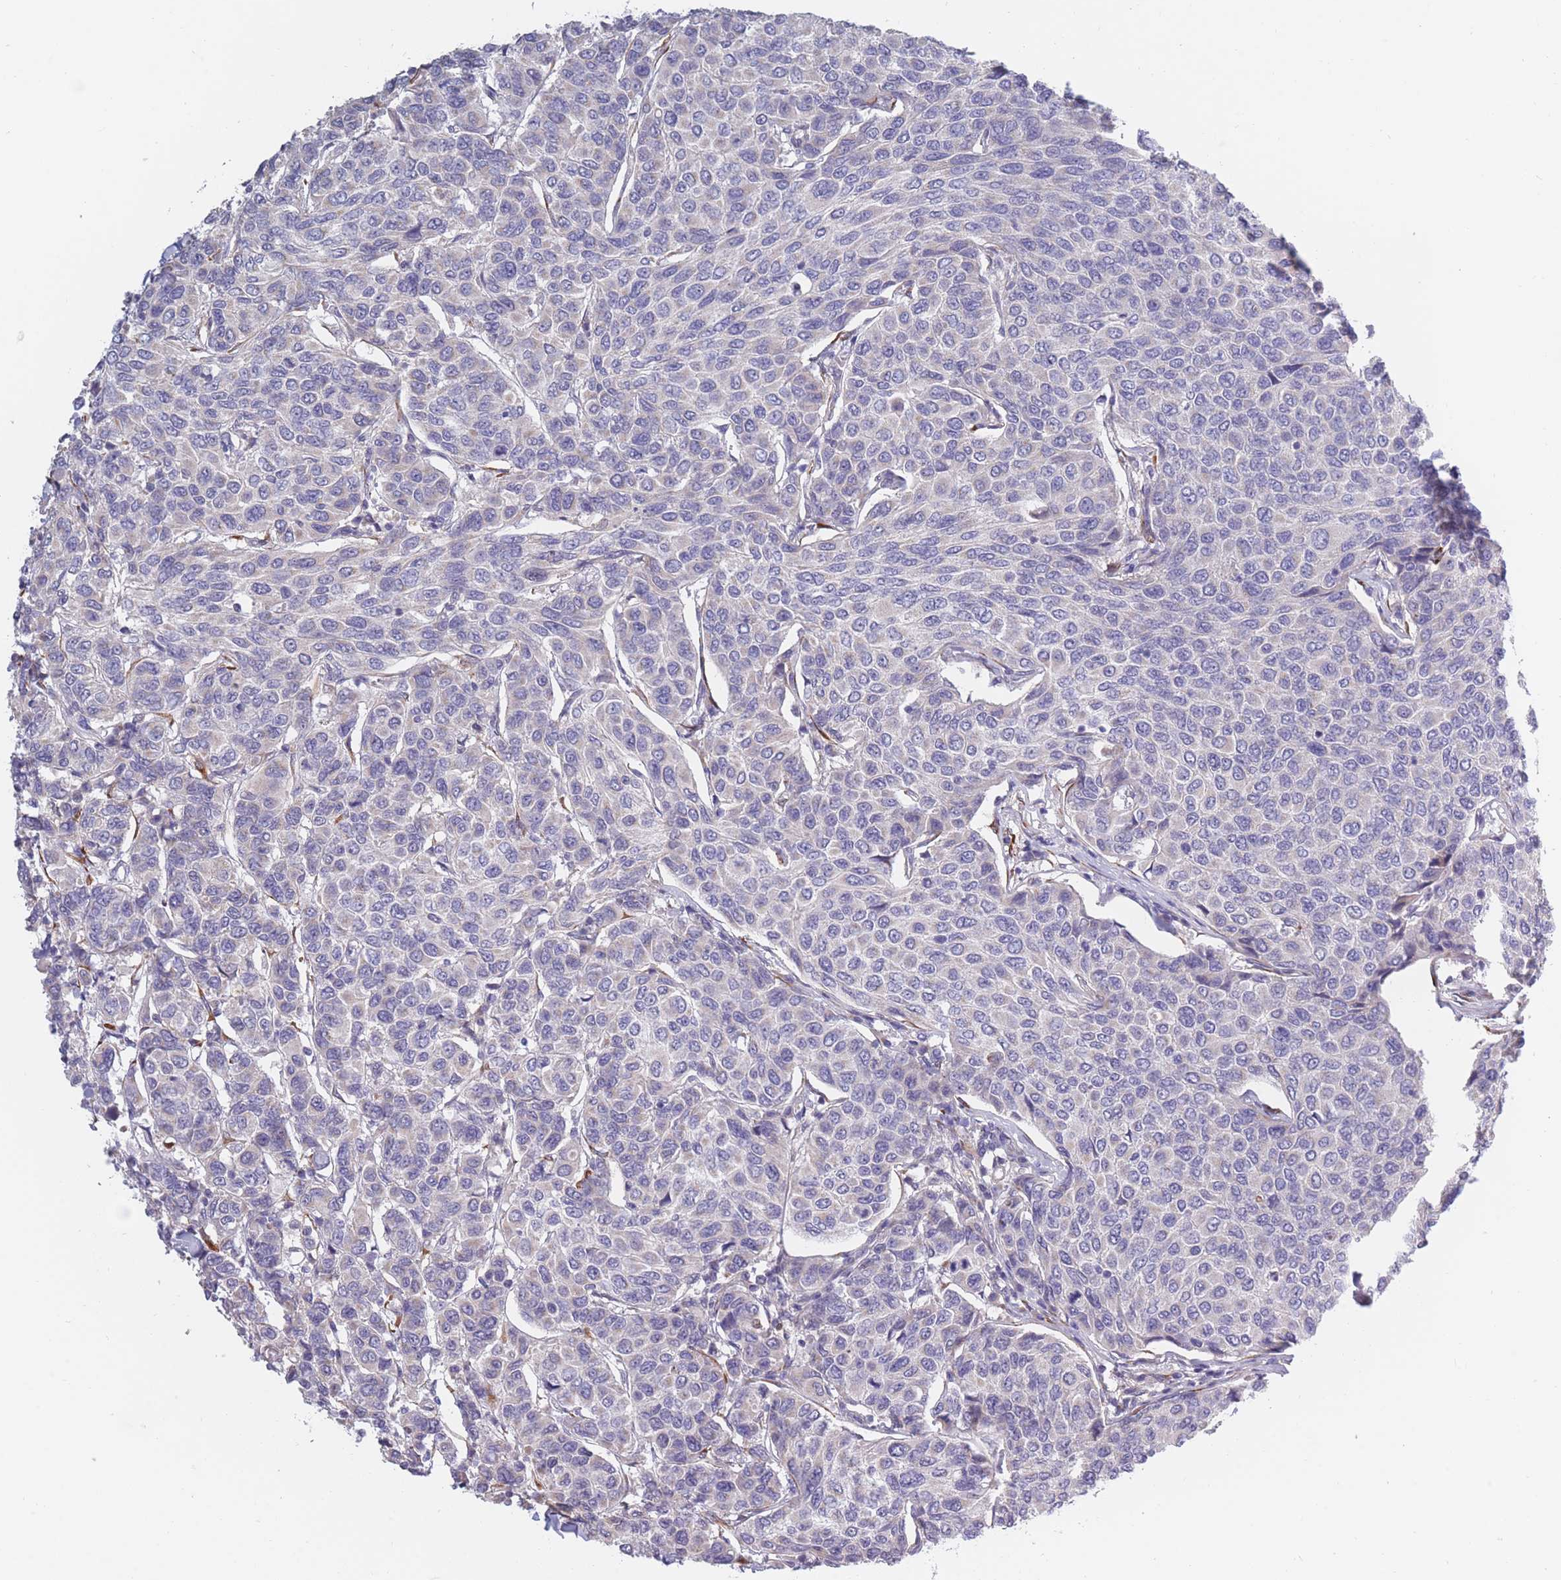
{"staining": {"intensity": "negative", "quantity": "none", "location": "none"}, "tissue": "breast cancer", "cell_type": "Tumor cells", "image_type": "cancer", "snomed": [{"axis": "morphology", "description": "Duct carcinoma"}, {"axis": "topography", "description": "Breast"}], "caption": "High magnification brightfield microscopy of breast cancer stained with DAB (3,3'-diaminobenzidine) (brown) and counterstained with hematoxylin (blue): tumor cells show no significant expression.", "gene": "CCNQ", "patient": {"sex": "female", "age": 55}}